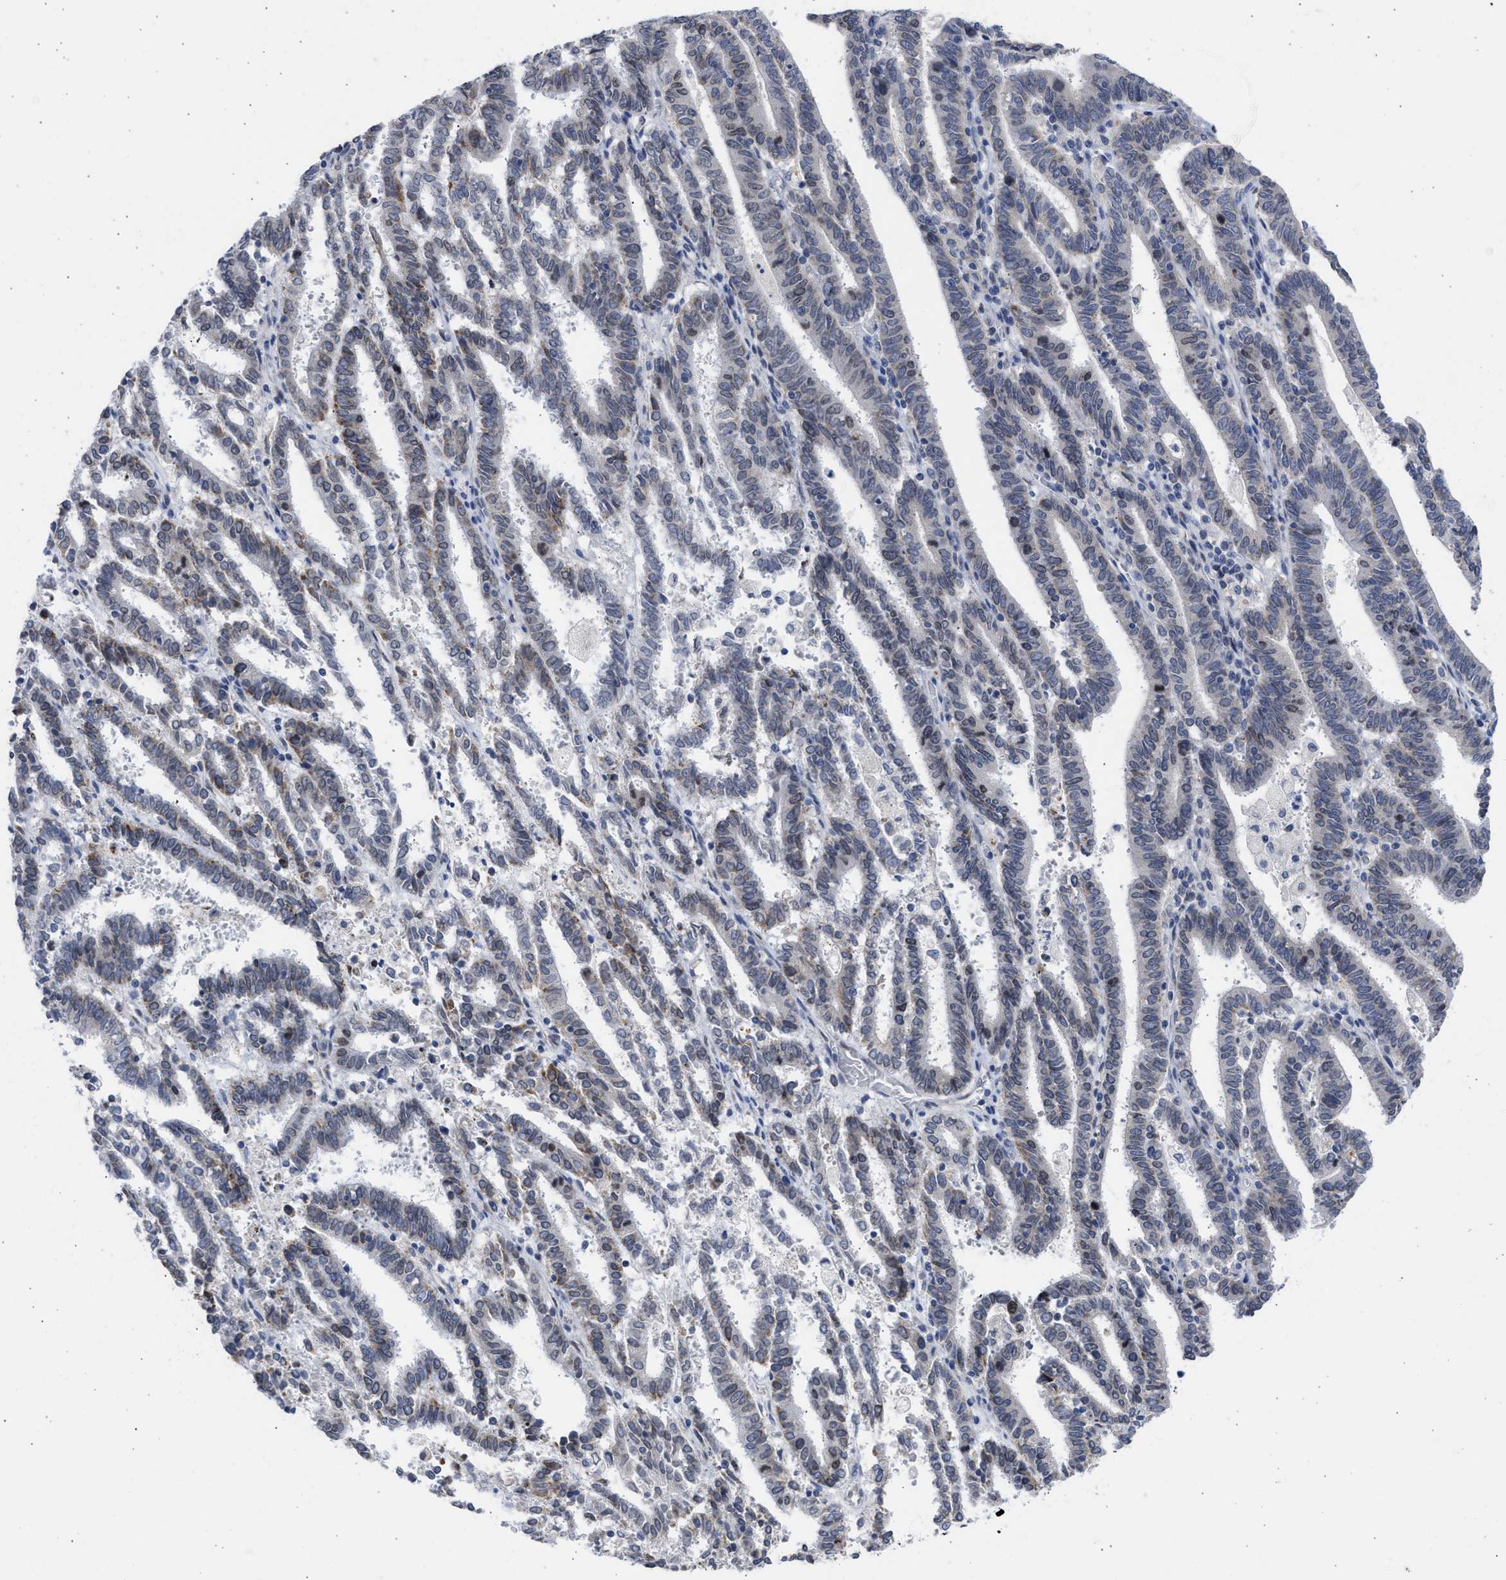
{"staining": {"intensity": "weak", "quantity": "<25%", "location": "cytoplasmic/membranous,nuclear"}, "tissue": "endometrial cancer", "cell_type": "Tumor cells", "image_type": "cancer", "snomed": [{"axis": "morphology", "description": "Adenocarcinoma, NOS"}, {"axis": "topography", "description": "Uterus"}], "caption": "Immunohistochemistry (IHC) of endometrial cancer reveals no staining in tumor cells.", "gene": "NUP35", "patient": {"sex": "female", "age": 83}}